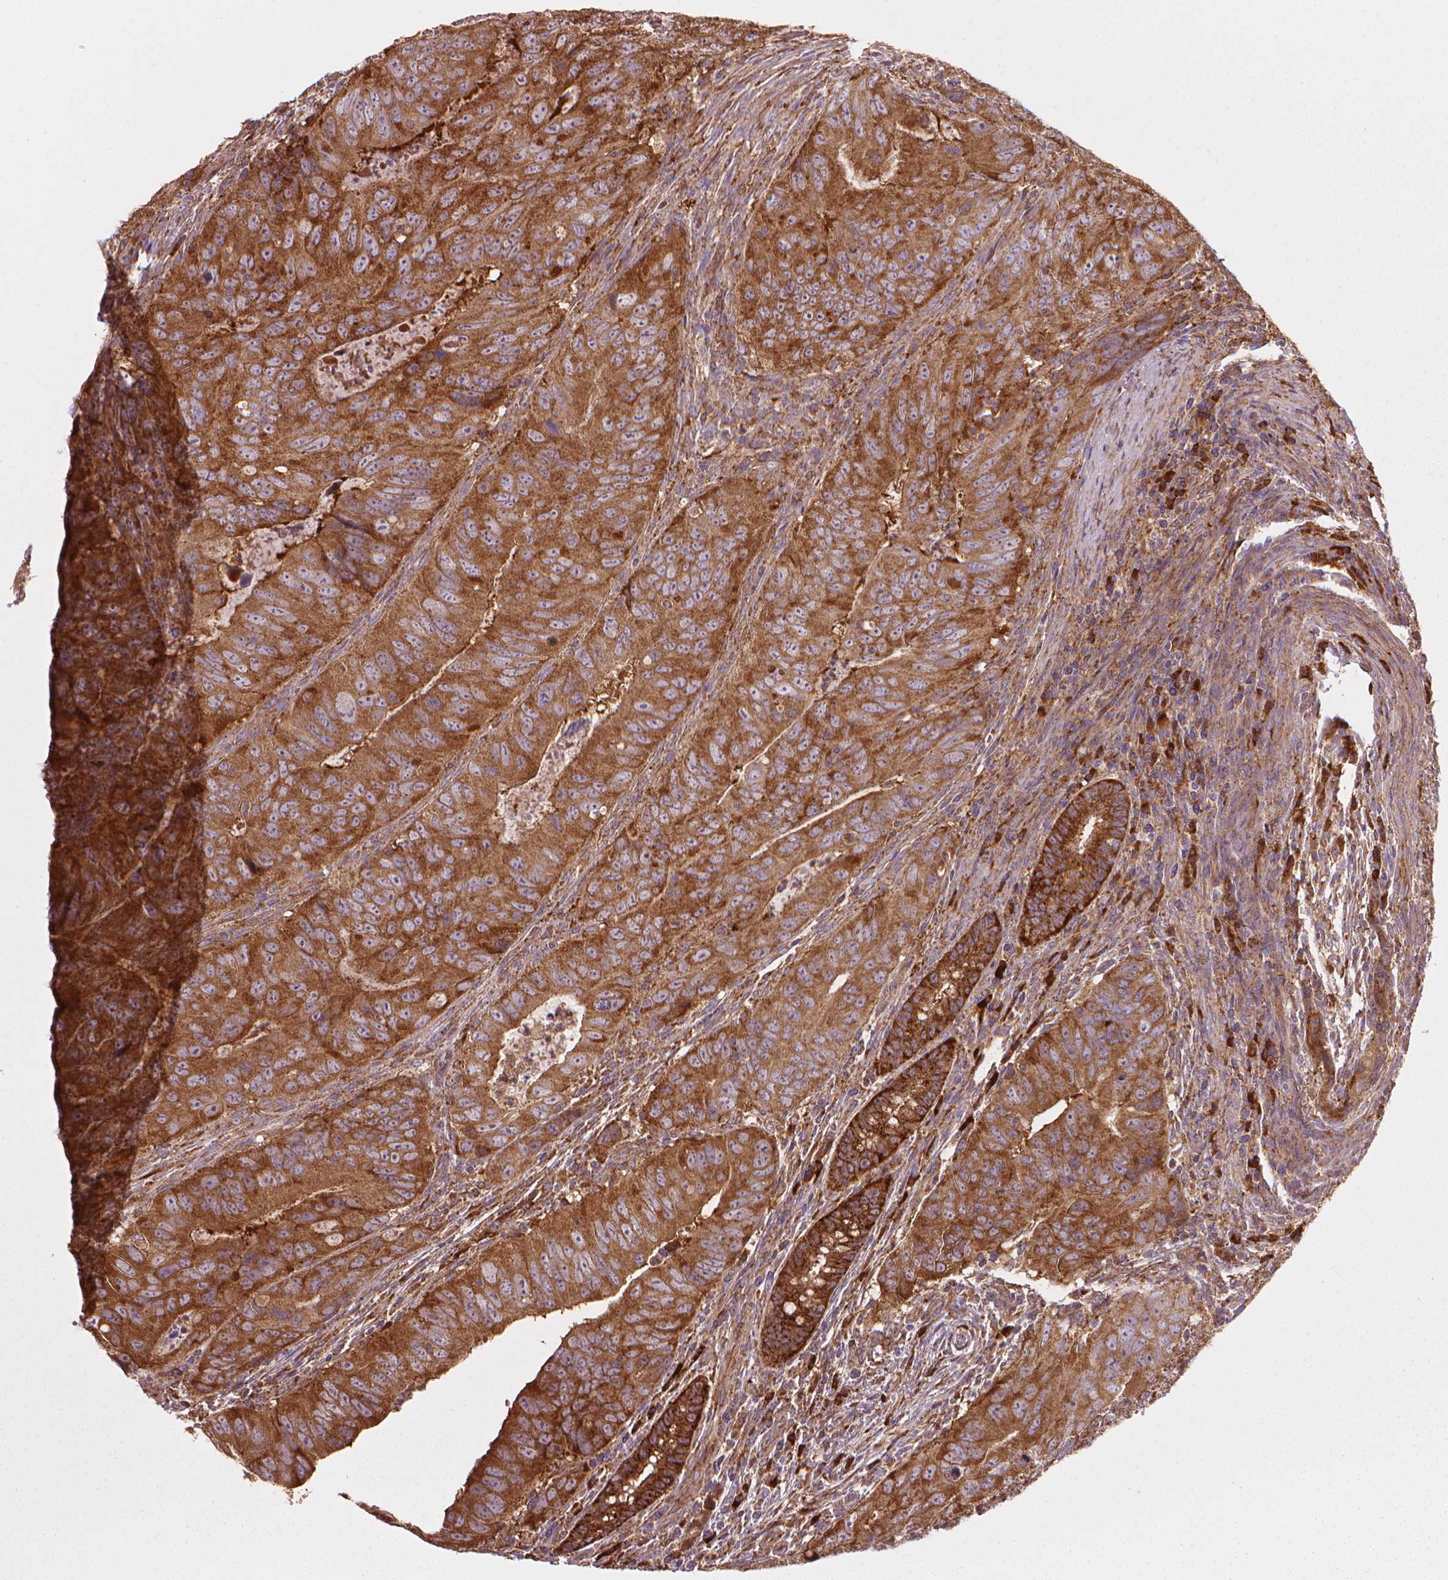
{"staining": {"intensity": "moderate", "quantity": ">75%", "location": "cytoplasmic/membranous"}, "tissue": "colorectal cancer", "cell_type": "Tumor cells", "image_type": "cancer", "snomed": [{"axis": "morphology", "description": "Adenocarcinoma, NOS"}, {"axis": "topography", "description": "Colon"}], "caption": "A brown stain labels moderate cytoplasmic/membranous positivity of a protein in human colorectal cancer (adenocarcinoma) tumor cells. The protein of interest is shown in brown color, while the nuclei are stained blue.", "gene": "VARS2", "patient": {"sex": "male", "age": 79}}